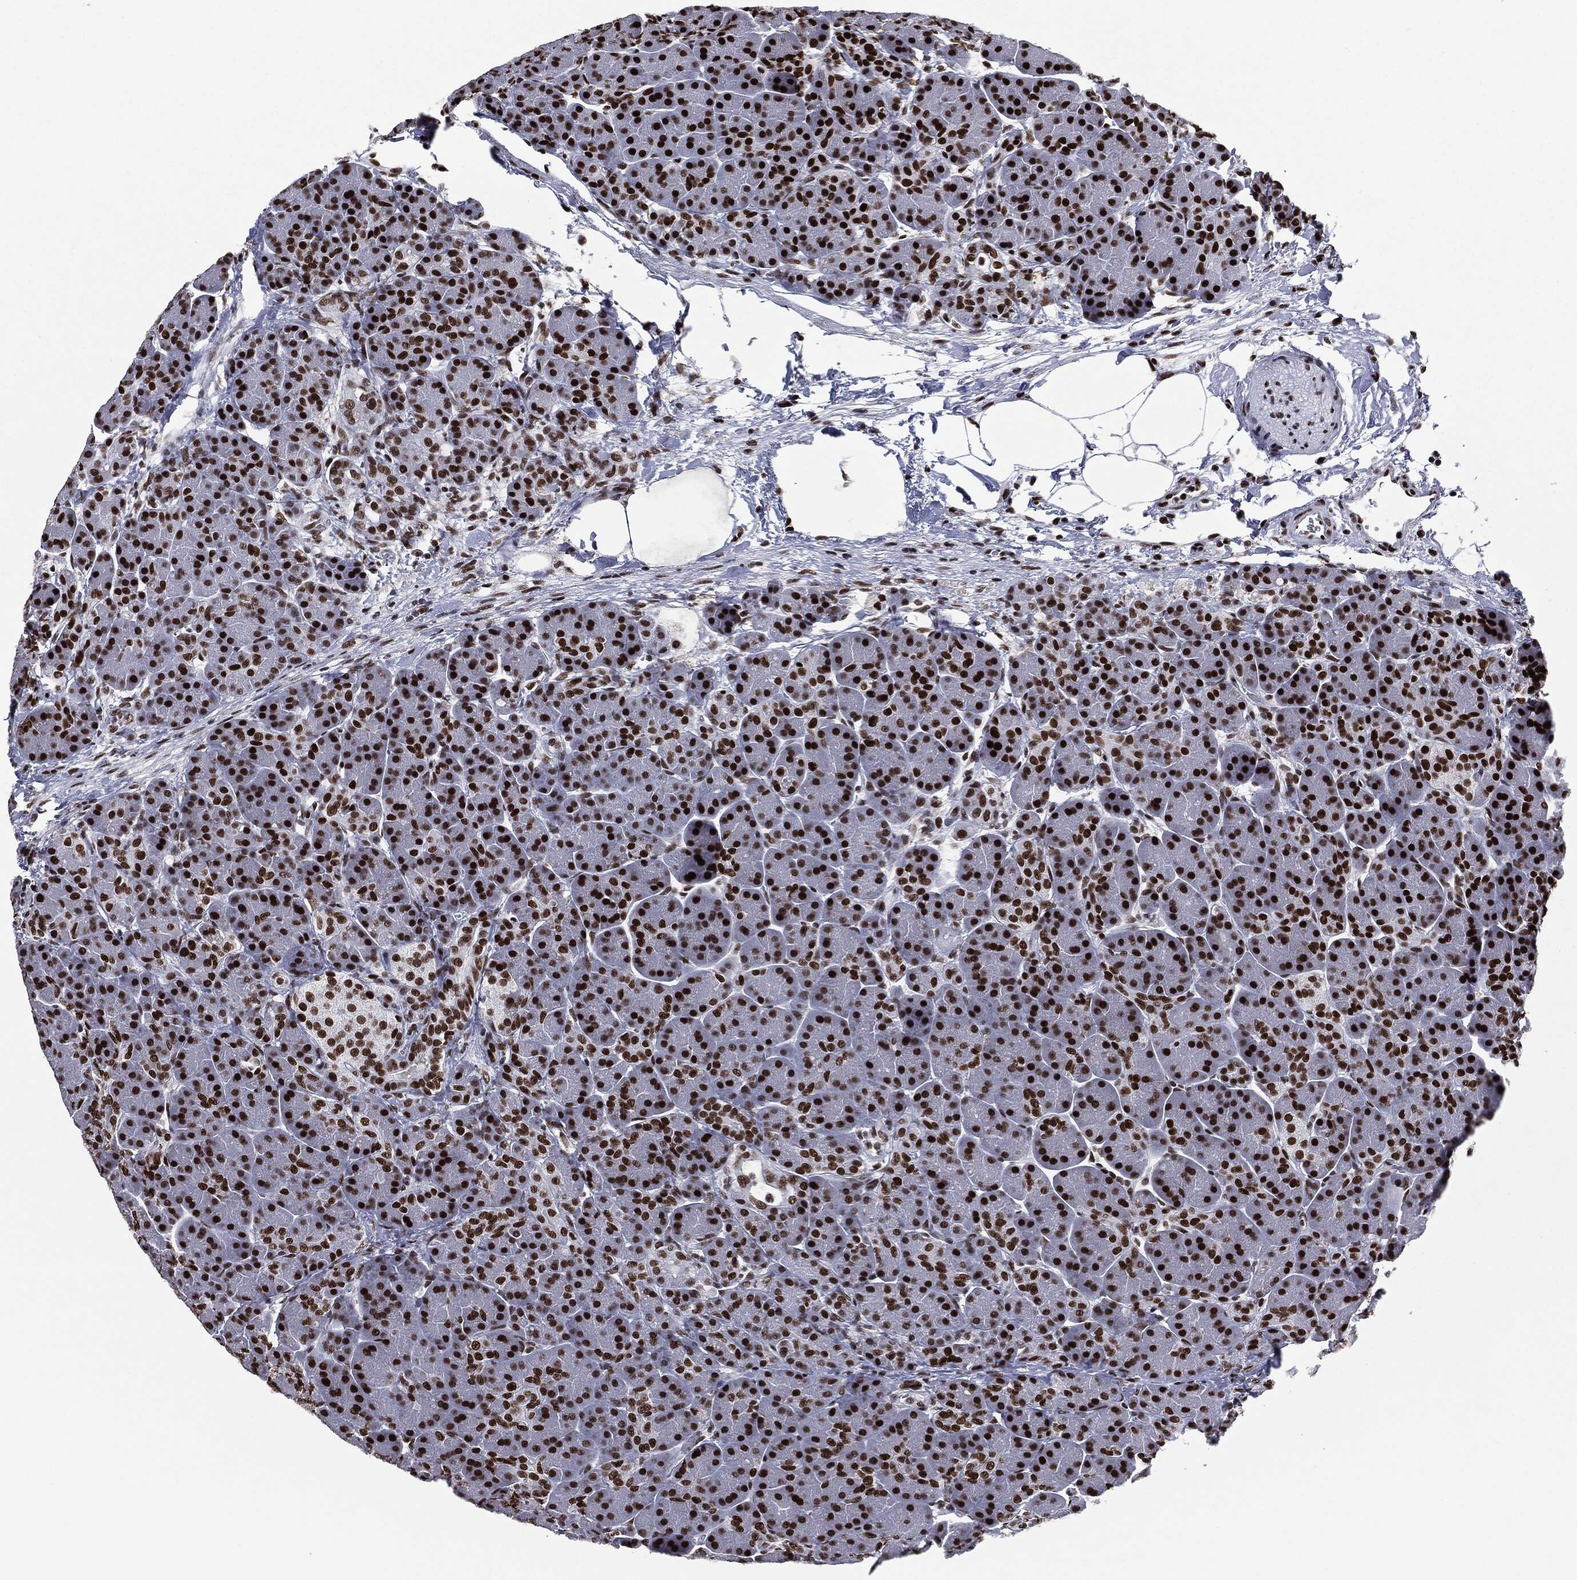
{"staining": {"intensity": "strong", "quantity": ">75%", "location": "nuclear"}, "tissue": "pancreas", "cell_type": "Exocrine glandular cells", "image_type": "normal", "snomed": [{"axis": "morphology", "description": "Normal tissue, NOS"}, {"axis": "topography", "description": "Pancreas"}], "caption": "Exocrine glandular cells reveal high levels of strong nuclear positivity in about >75% of cells in normal human pancreas.", "gene": "MSH2", "patient": {"sex": "female", "age": 63}}